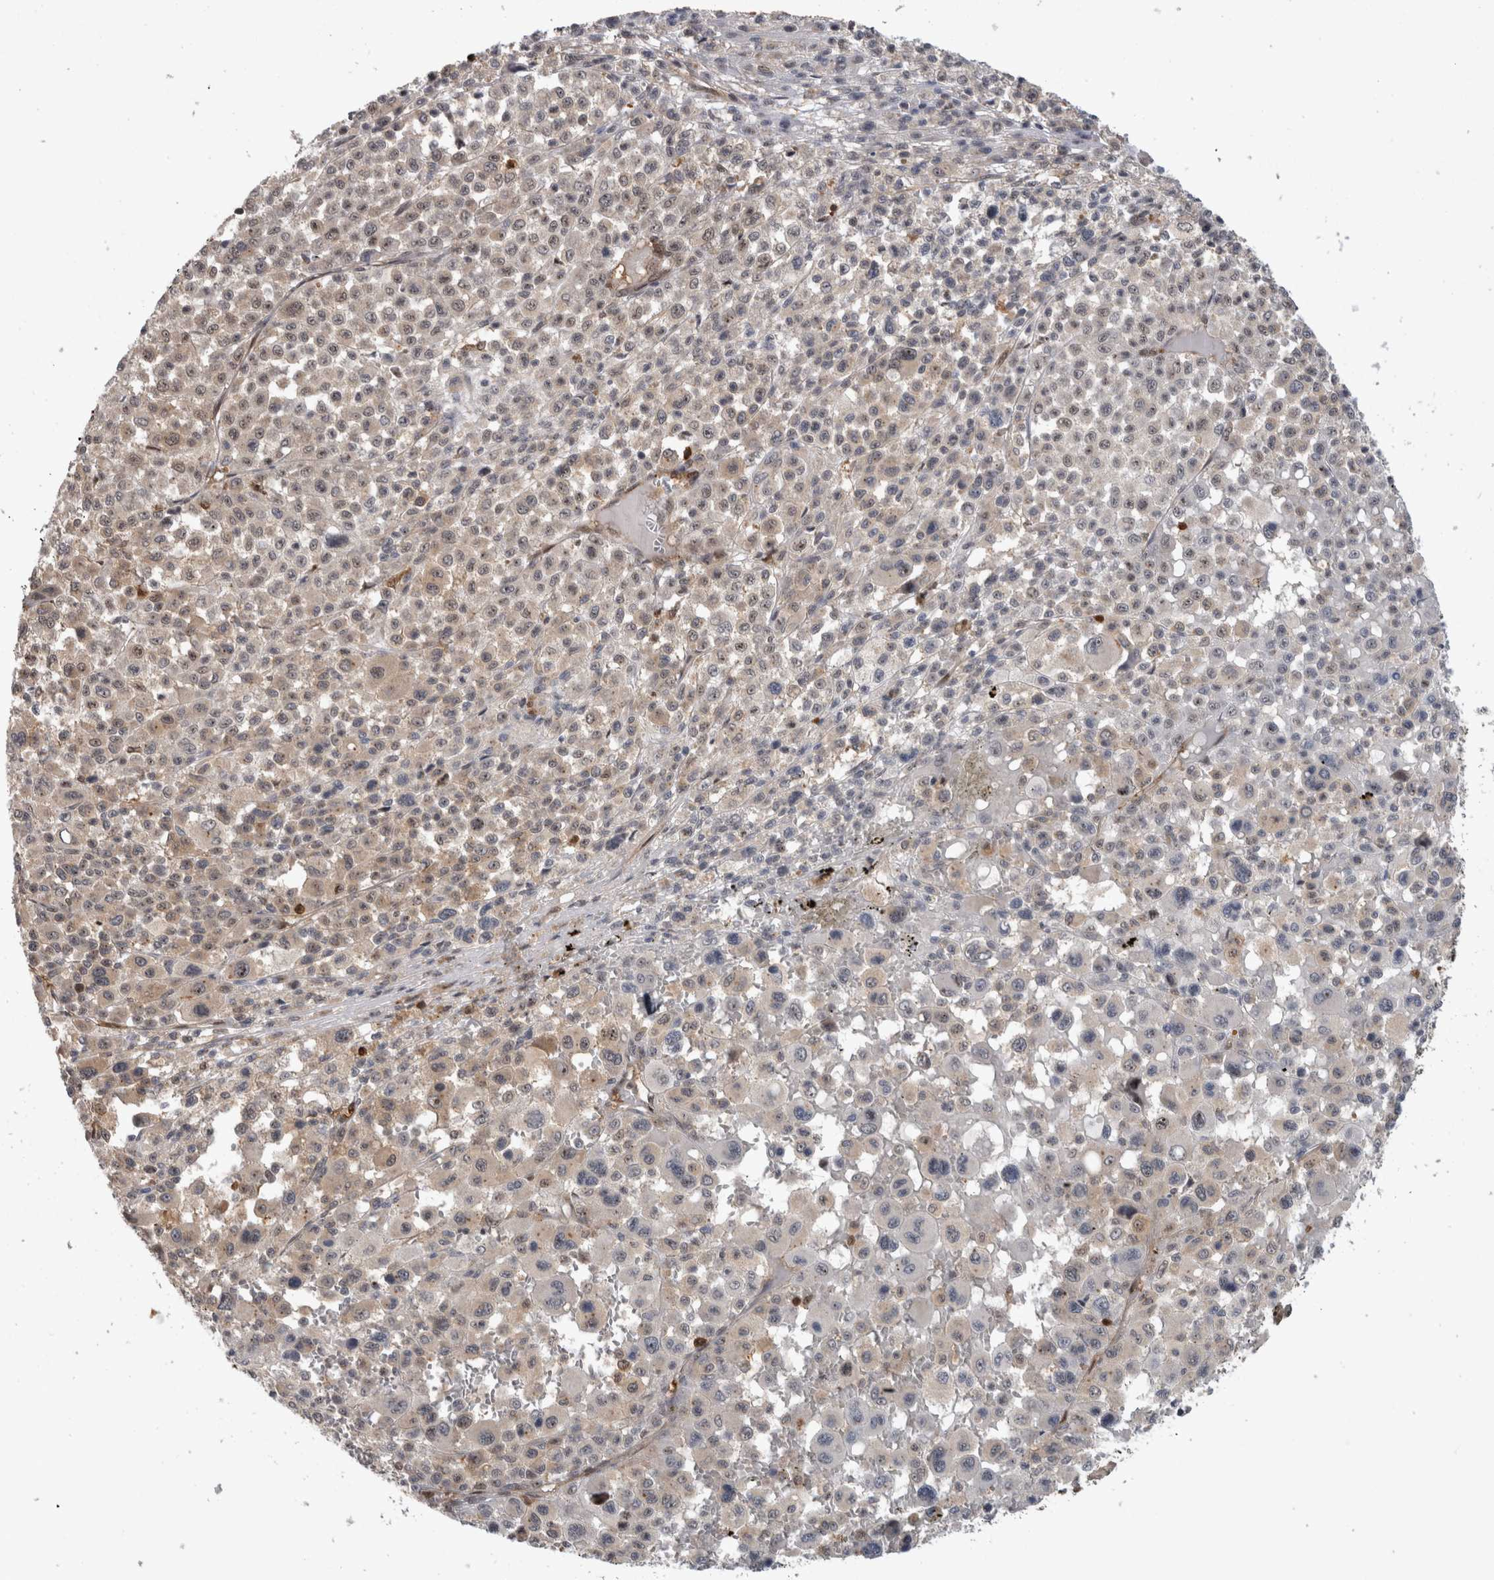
{"staining": {"intensity": "weak", "quantity": "<25%", "location": "cytoplasmic/membranous,nuclear"}, "tissue": "melanoma", "cell_type": "Tumor cells", "image_type": "cancer", "snomed": [{"axis": "morphology", "description": "Malignant melanoma, Metastatic site"}, {"axis": "topography", "description": "Skin"}], "caption": "The histopathology image reveals no staining of tumor cells in malignant melanoma (metastatic site).", "gene": "TDRD7", "patient": {"sex": "female", "age": 74}}